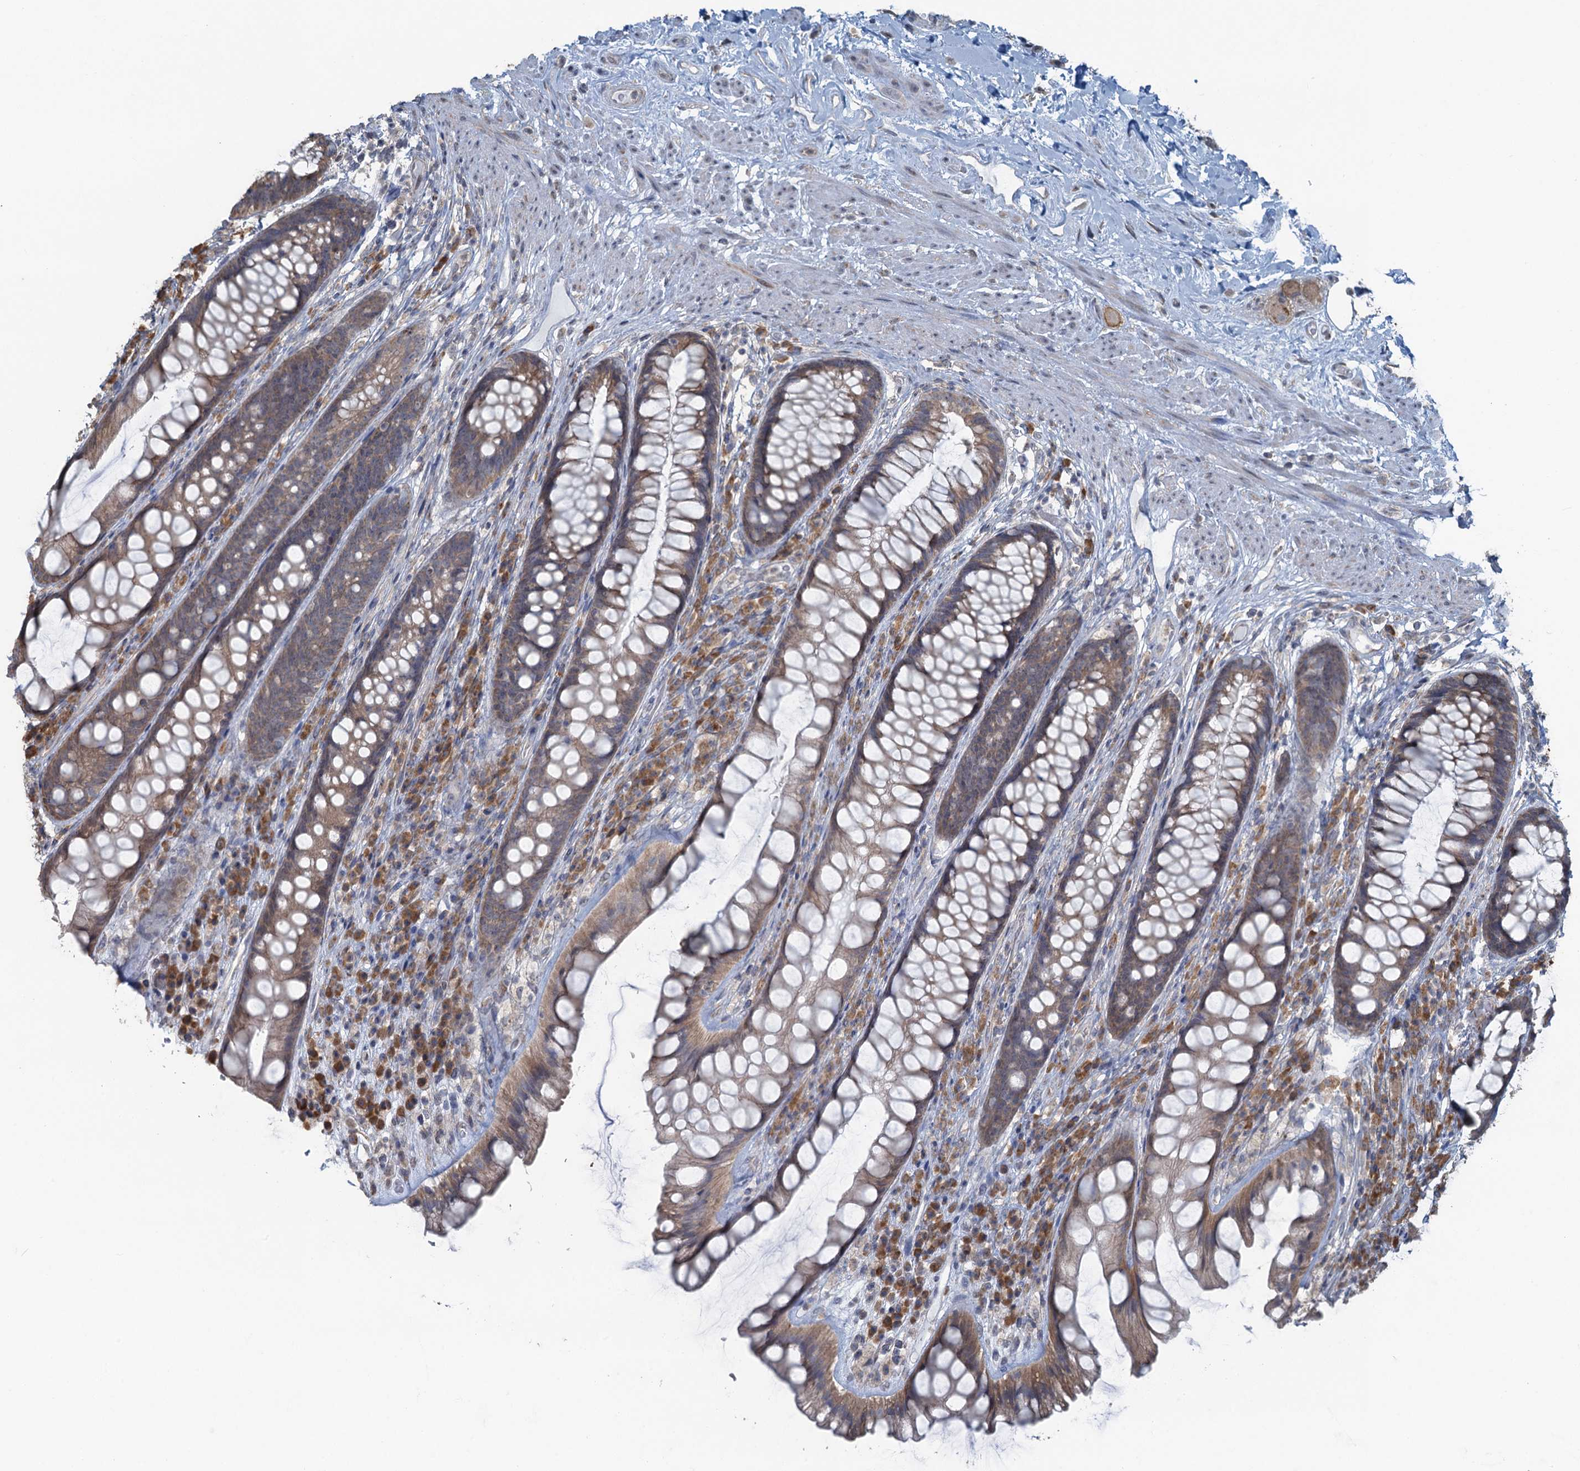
{"staining": {"intensity": "moderate", "quantity": "25%-75%", "location": "cytoplasmic/membranous"}, "tissue": "rectum", "cell_type": "Glandular cells", "image_type": "normal", "snomed": [{"axis": "morphology", "description": "Normal tissue, NOS"}, {"axis": "topography", "description": "Rectum"}], "caption": "There is medium levels of moderate cytoplasmic/membranous expression in glandular cells of unremarkable rectum, as demonstrated by immunohistochemical staining (brown color).", "gene": "TEX35", "patient": {"sex": "male", "age": 74}}